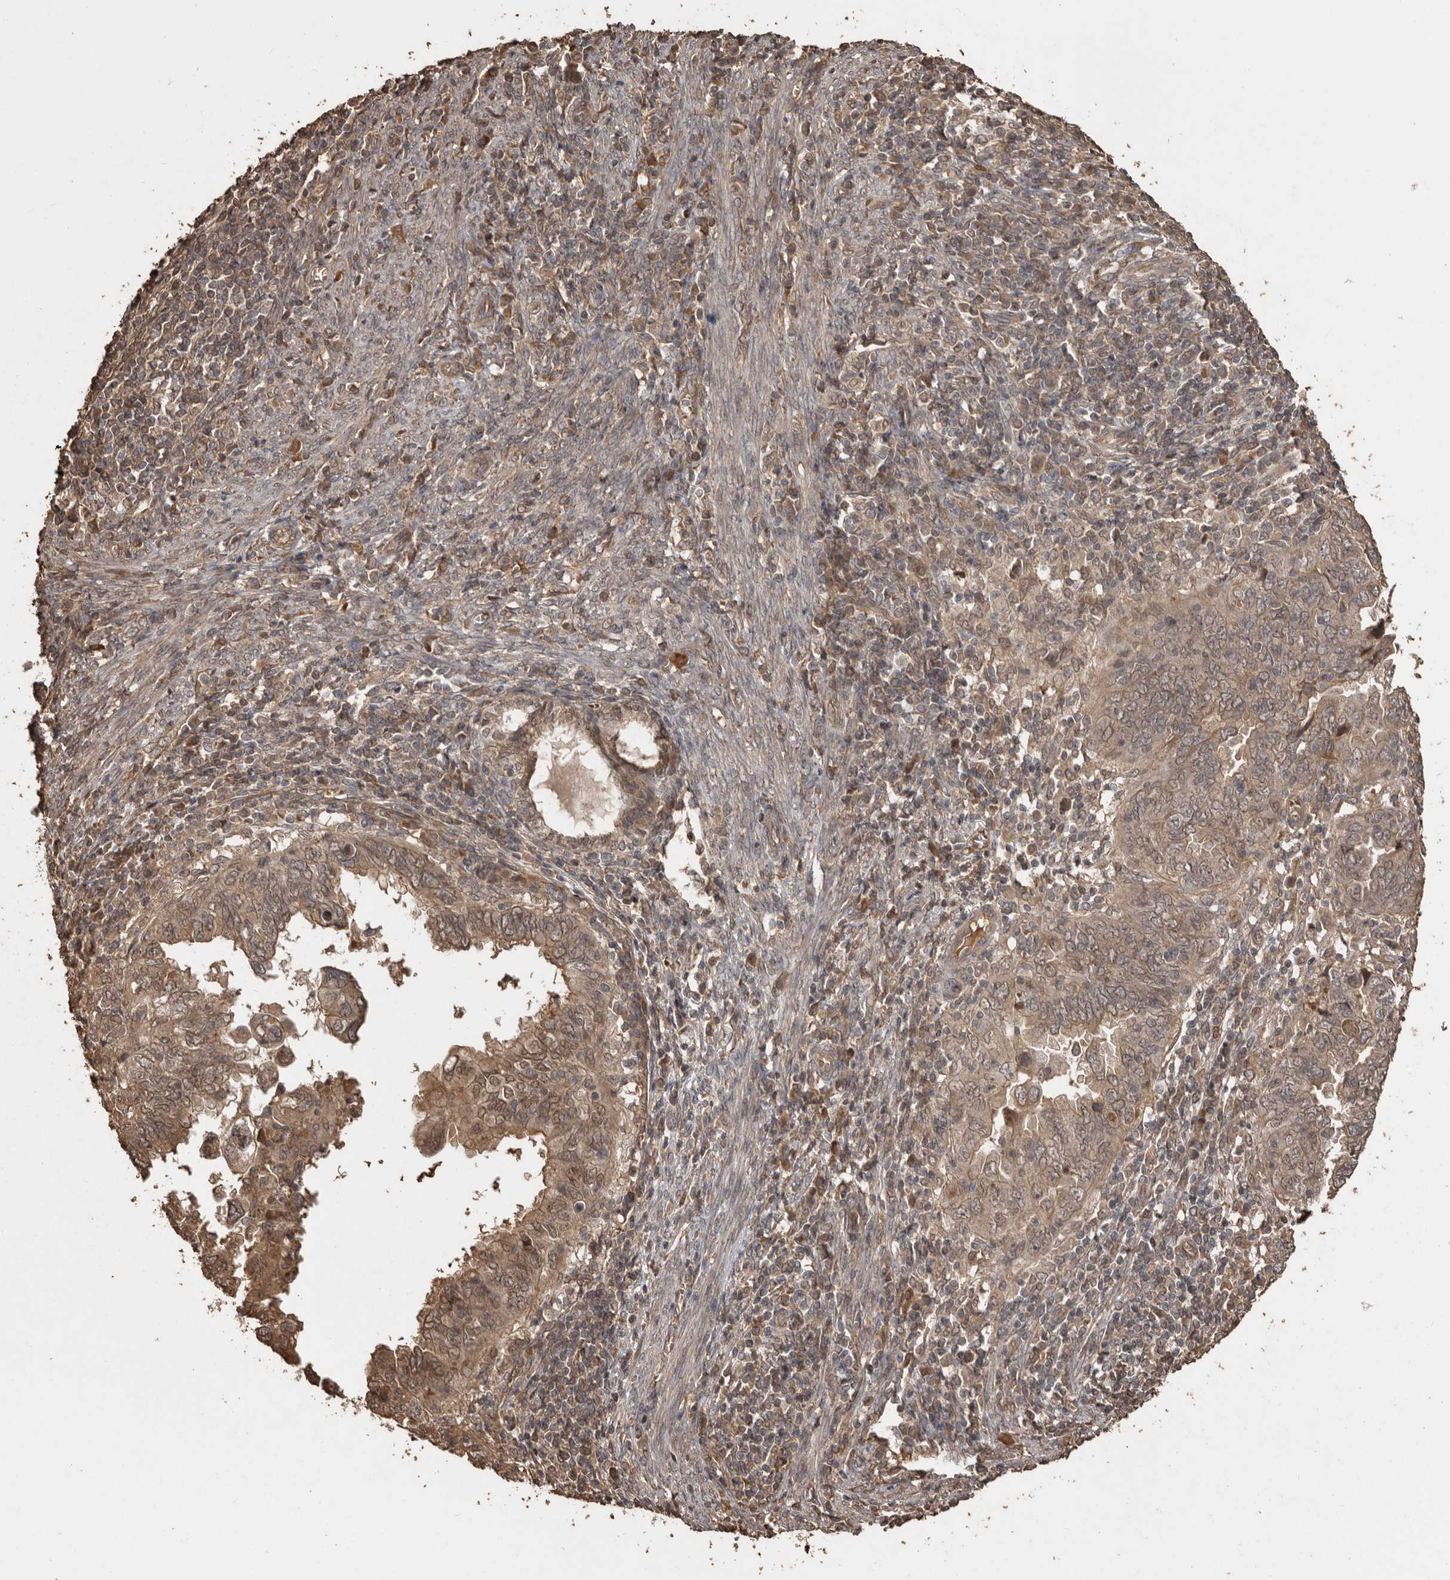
{"staining": {"intensity": "moderate", "quantity": ">75%", "location": "cytoplasmic/membranous,nuclear"}, "tissue": "endometrial cancer", "cell_type": "Tumor cells", "image_type": "cancer", "snomed": [{"axis": "morphology", "description": "Adenocarcinoma, NOS"}, {"axis": "topography", "description": "Uterus"}], "caption": "Immunohistochemistry histopathology image of human endometrial cancer stained for a protein (brown), which exhibits medium levels of moderate cytoplasmic/membranous and nuclear expression in approximately >75% of tumor cells.", "gene": "NUP43", "patient": {"sex": "female", "age": 77}}